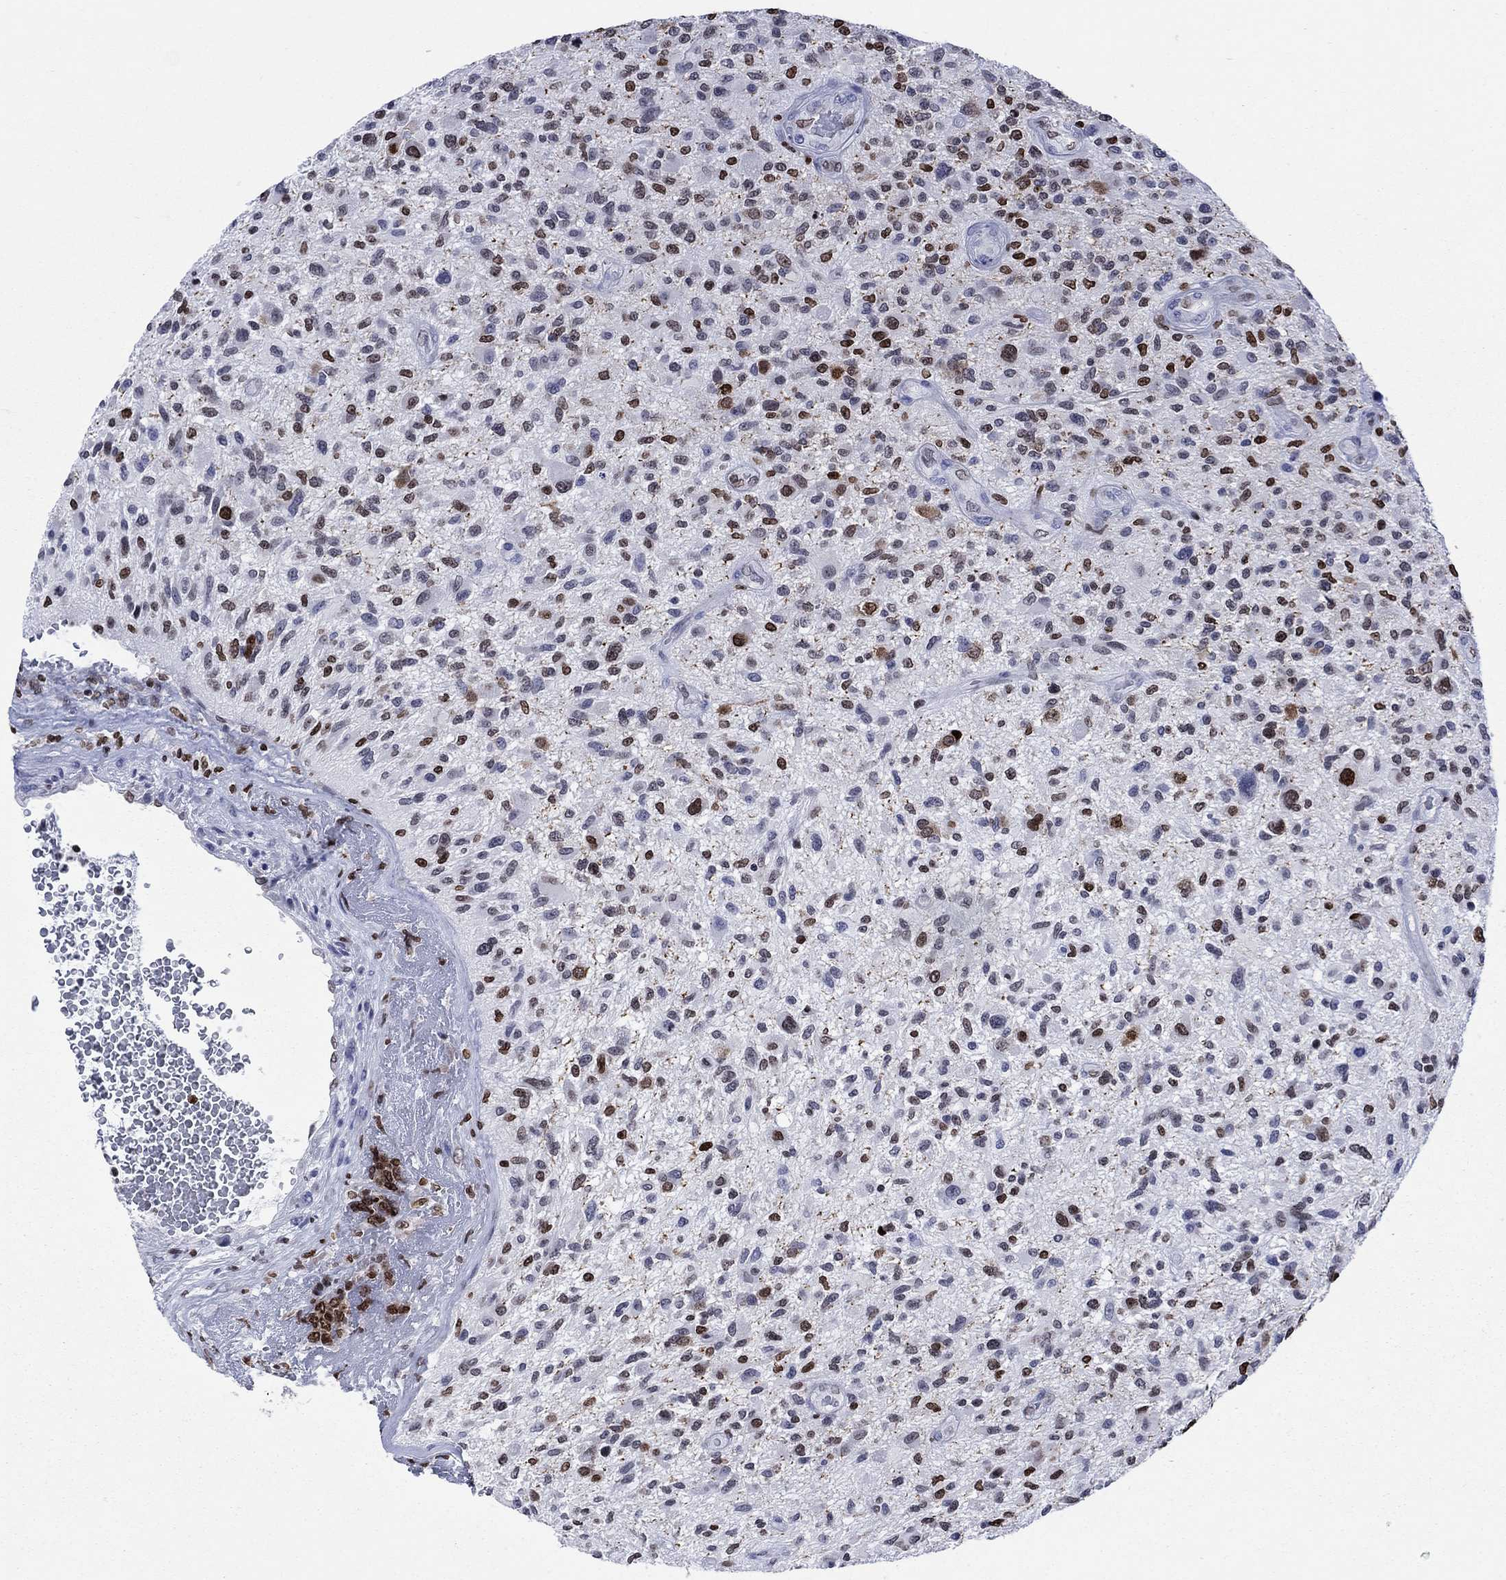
{"staining": {"intensity": "weak", "quantity": "25%-75%", "location": "nuclear"}, "tissue": "glioma", "cell_type": "Tumor cells", "image_type": "cancer", "snomed": [{"axis": "morphology", "description": "Glioma, malignant, High grade"}, {"axis": "topography", "description": "Brain"}], "caption": "IHC photomicrograph of neoplastic tissue: human glioma stained using IHC reveals low levels of weak protein expression localized specifically in the nuclear of tumor cells, appearing as a nuclear brown color.", "gene": "HMGA1", "patient": {"sex": "male", "age": 47}}